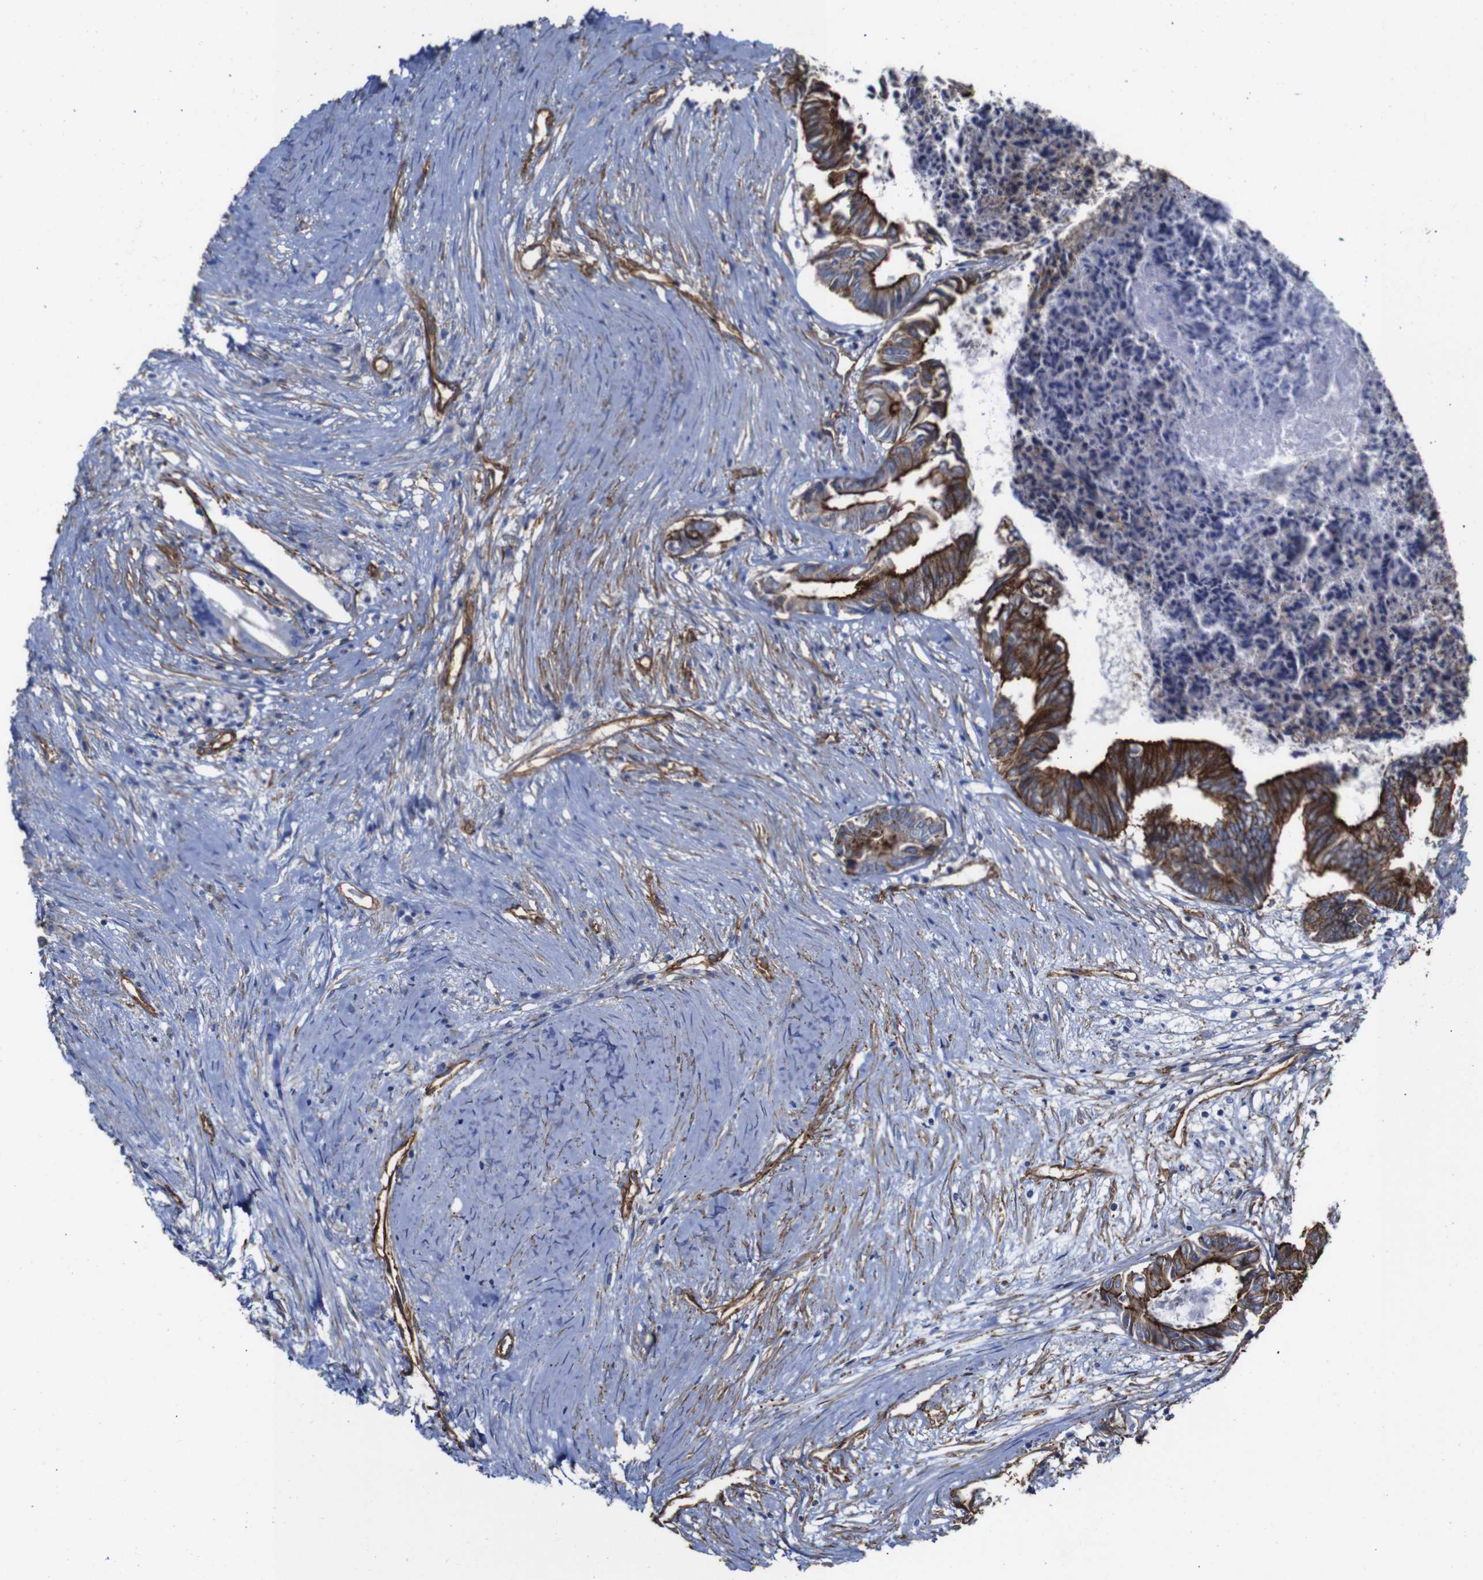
{"staining": {"intensity": "strong", "quantity": ">75%", "location": "cytoplasmic/membranous"}, "tissue": "colorectal cancer", "cell_type": "Tumor cells", "image_type": "cancer", "snomed": [{"axis": "morphology", "description": "Adenocarcinoma, NOS"}, {"axis": "topography", "description": "Rectum"}], "caption": "Tumor cells exhibit high levels of strong cytoplasmic/membranous positivity in about >75% of cells in human colorectal cancer. The staining is performed using DAB (3,3'-diaminobenzidine) brown chromogen to label protein expression. The nuclei are counter-stained blue using hematoxylin.", "gene": "SPTBN1", "patient": {"sex": "male", "age": 63}}